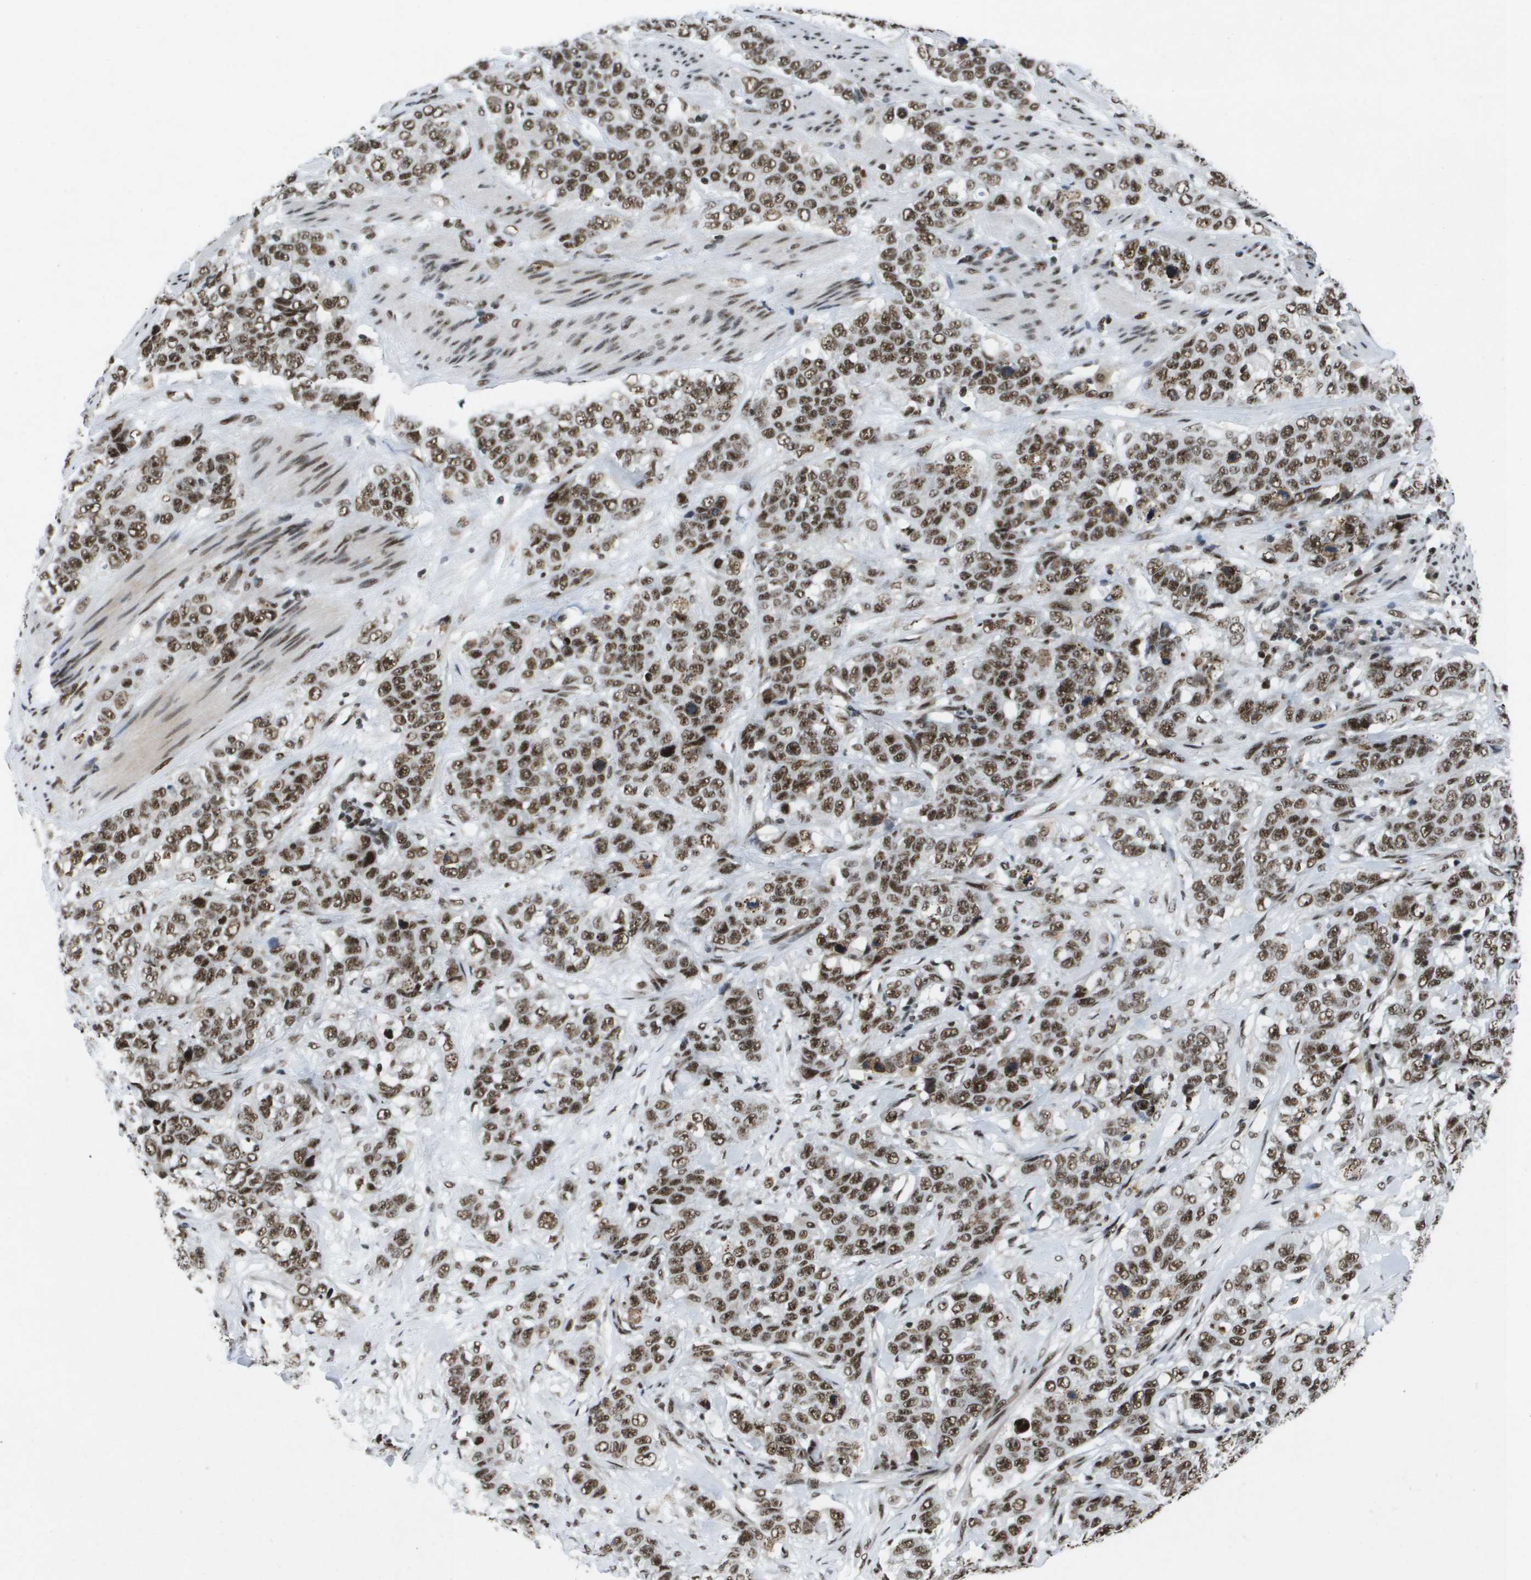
{"staining": {"intensity": "strong", "quantity": ">75%", "location": "nuclear"}, "tissue": "stomach cancer", "cell_type": "Tumor cells", "image_type": "cancer", "snomed": [{"axis": "morphology", "description": "Adenocarcinoma, NOS"}, {"axis": "topography", "description": "Stomach"}], "caption": "Tumor cells display strong nuclear positivity in approximately >75% of cells in stomach cancer (adenocarcinoma).", "gene": "NSRP1", "patient": {"sex": "male", "age": 48}}